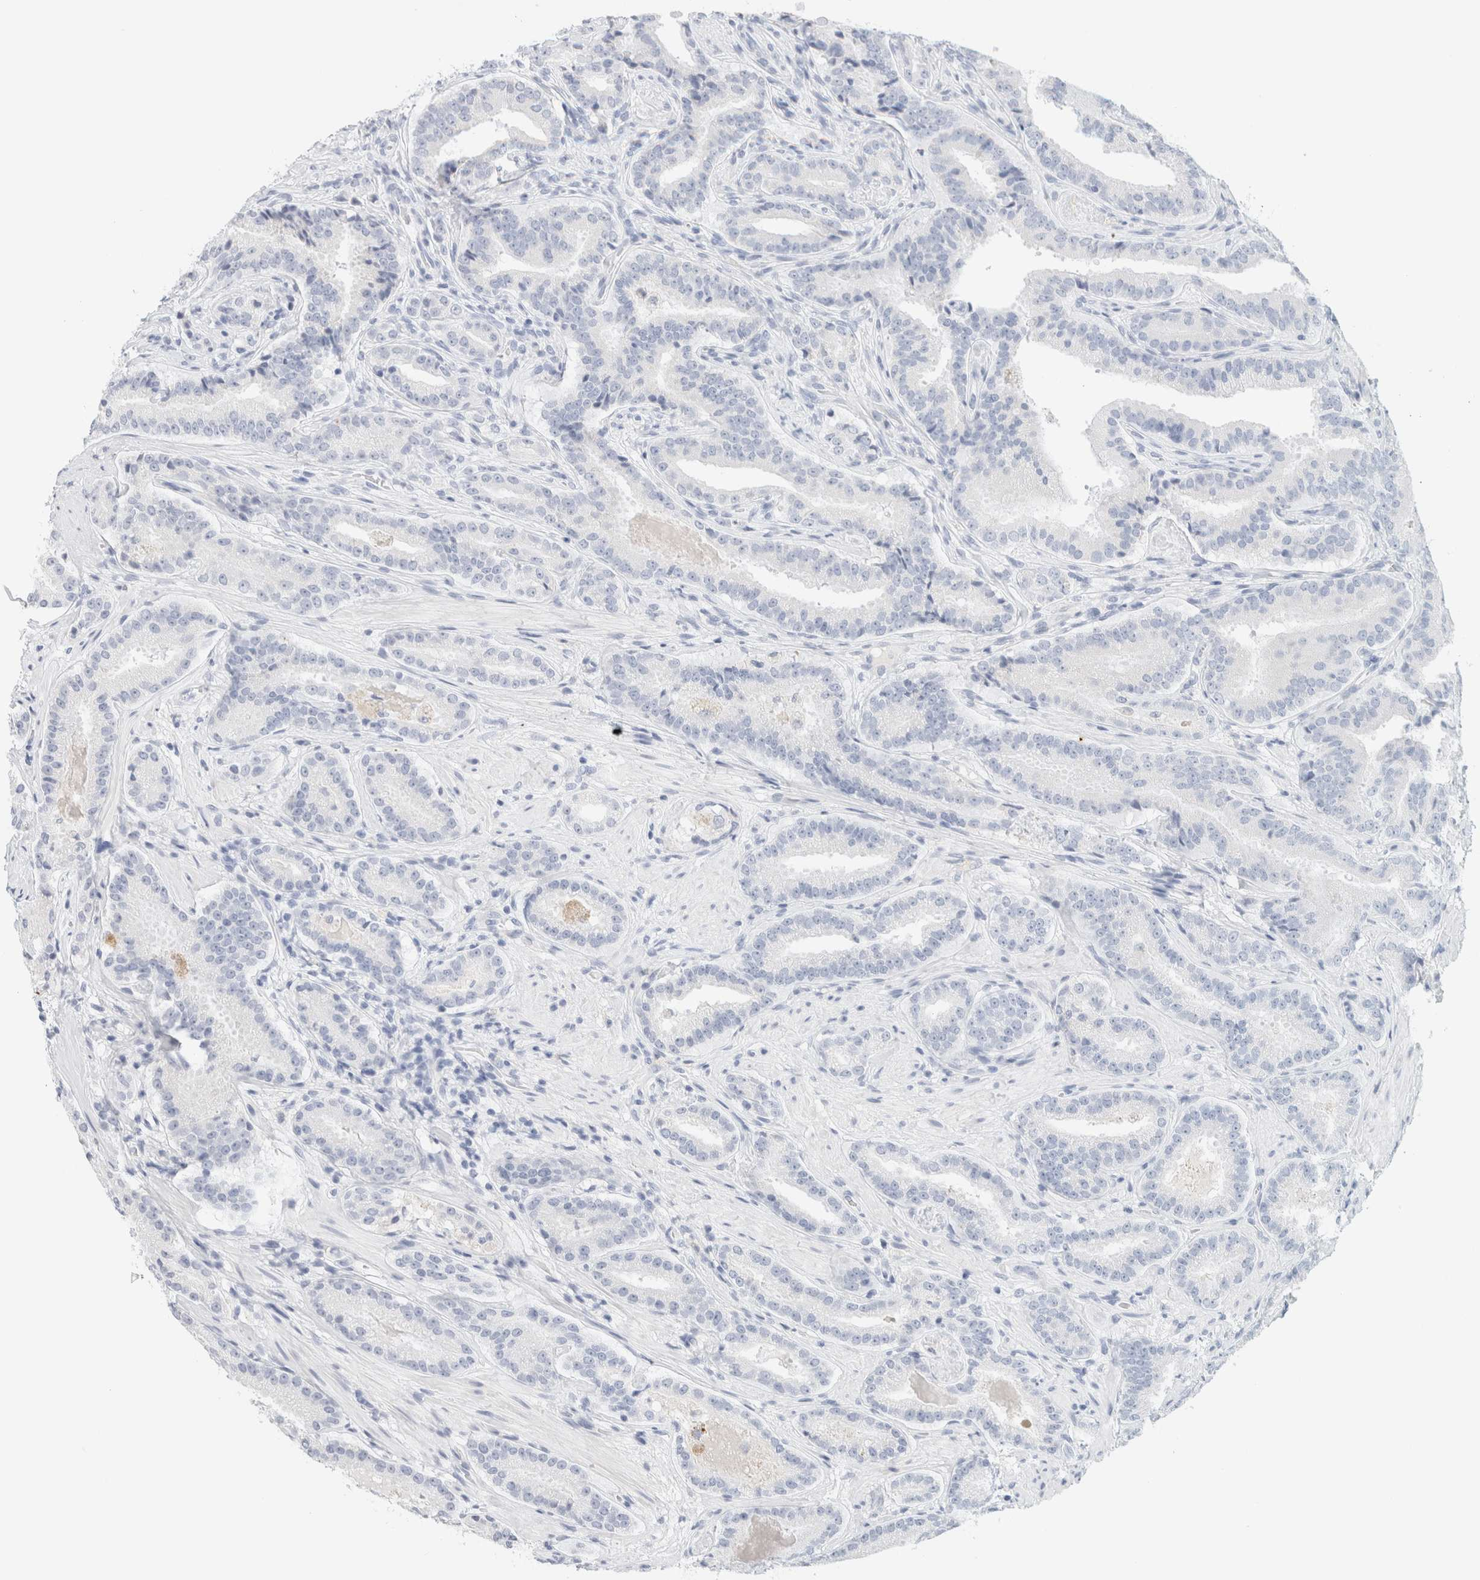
{"staining": {"intensity": "negative", "quantity": "none", "location": "none"}, "tissue": "prostate cancer", "cell_type": "Tumor cells", "image_type": "cancer", "snomed": [{"axis": "morphology", "description": "Adenocarcinoma, Low grade"}, {"axis": "topography", "description": "Prostate"}], "caption": "This is a image of IHC staining of prostate cancer (low-grade adenocarcinoma), which shows no expression in tumor cells.", "gene": "HEXD", "patient": {"sex": "male", "age": 51}}